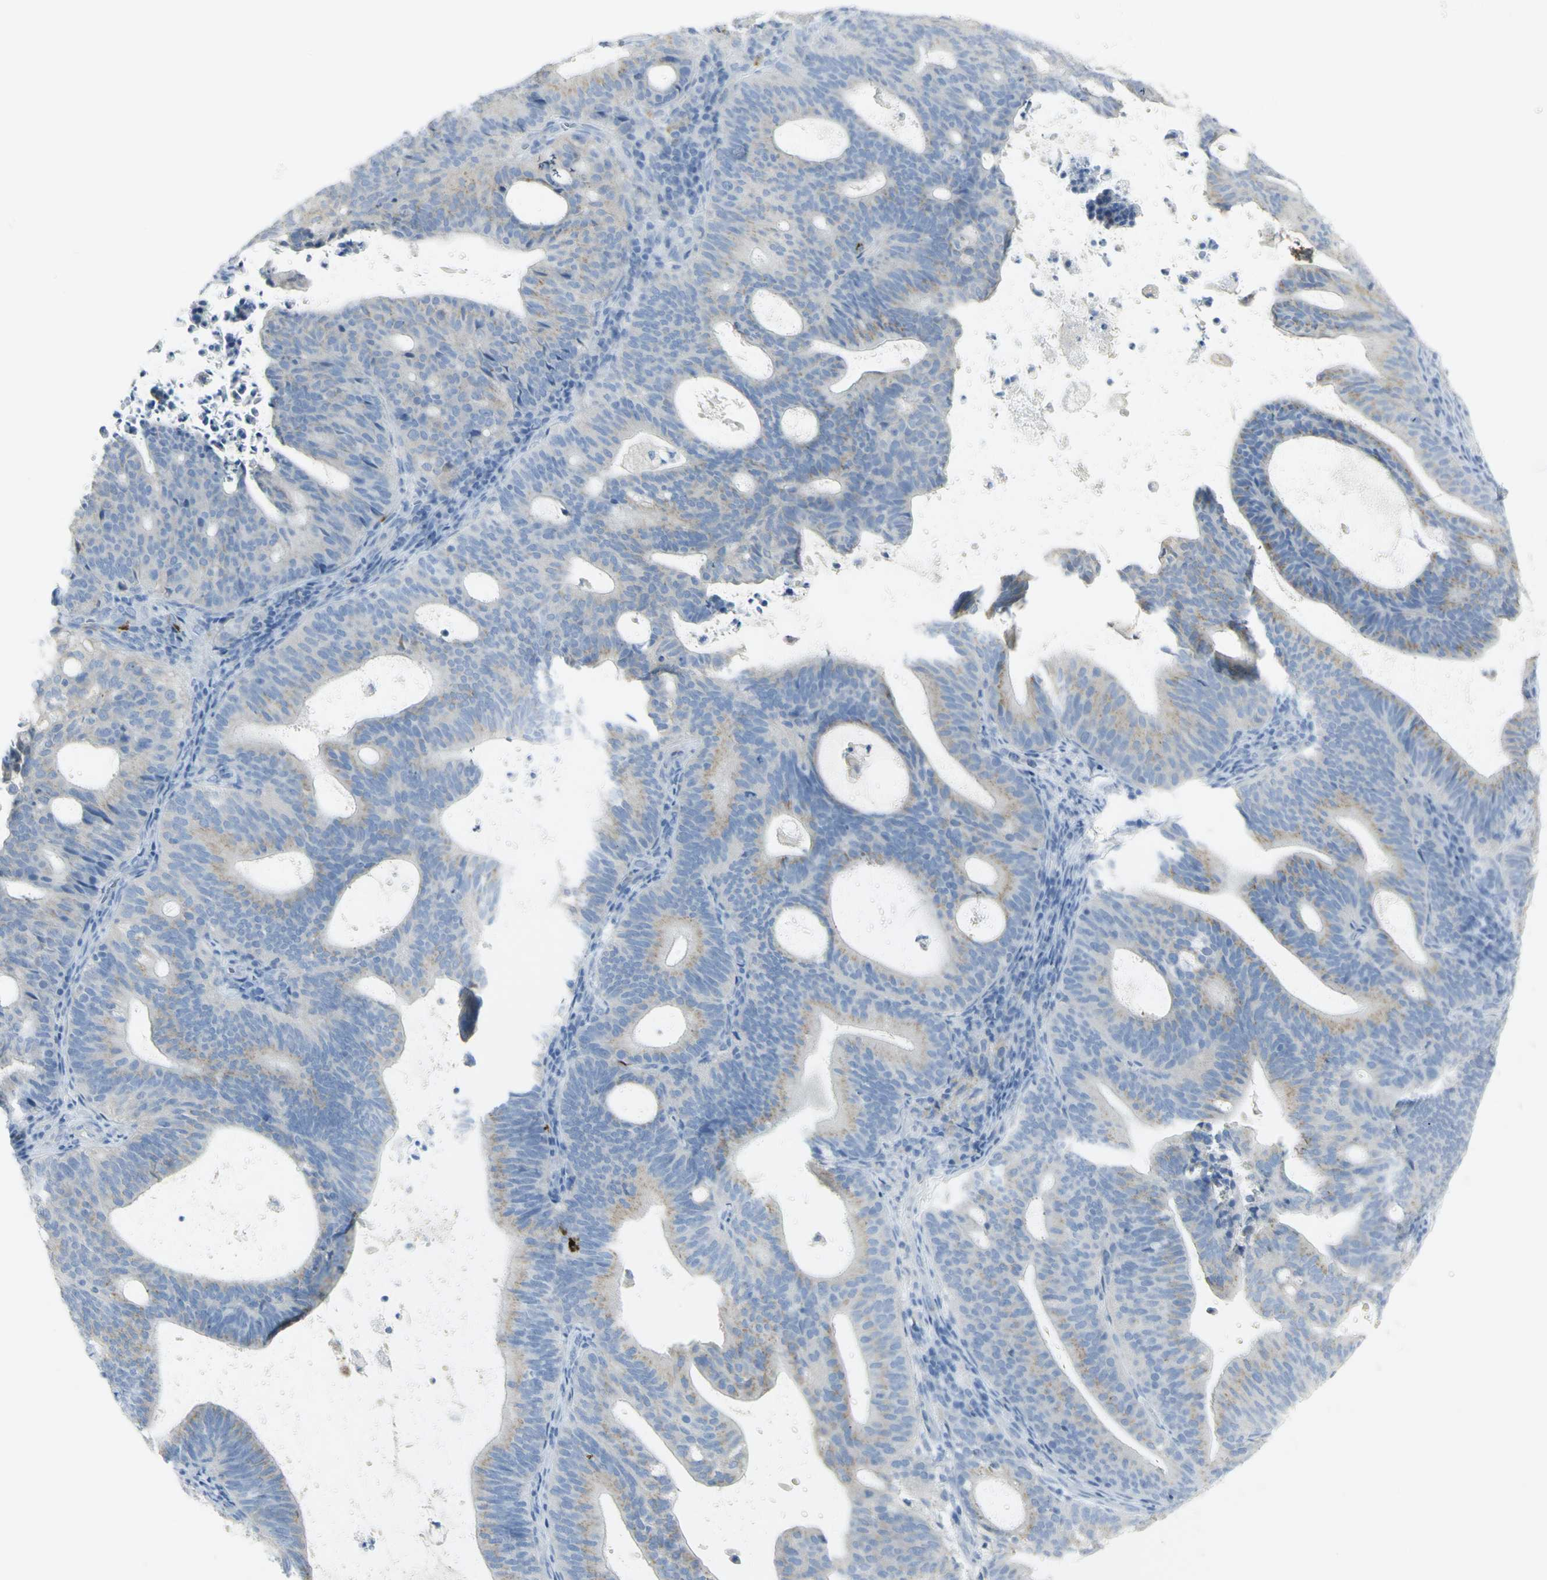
{"staining": {"intensity": "weak", "quantity": "<25%", "location": "cytoplasmic/membranous"}, "tissue": "endometrial cancer", "cell_type": "Tumor cells", "image_type": "cancer", "snomed": [{"axis": "morphology", "description": "Adenocarcinoma, NOS"}, {"axis": "topography", "description": "Uterus"}], "caption": "Immunohistochemical staining of human adenocarcinoma (endometrial) exhibits no significant staining in tumor cells. (DAB (3,3'-diaminobenzidine) IHC, high magnification).", "gene": "CD207", "patient": {"sex": "female", "age": 83}}